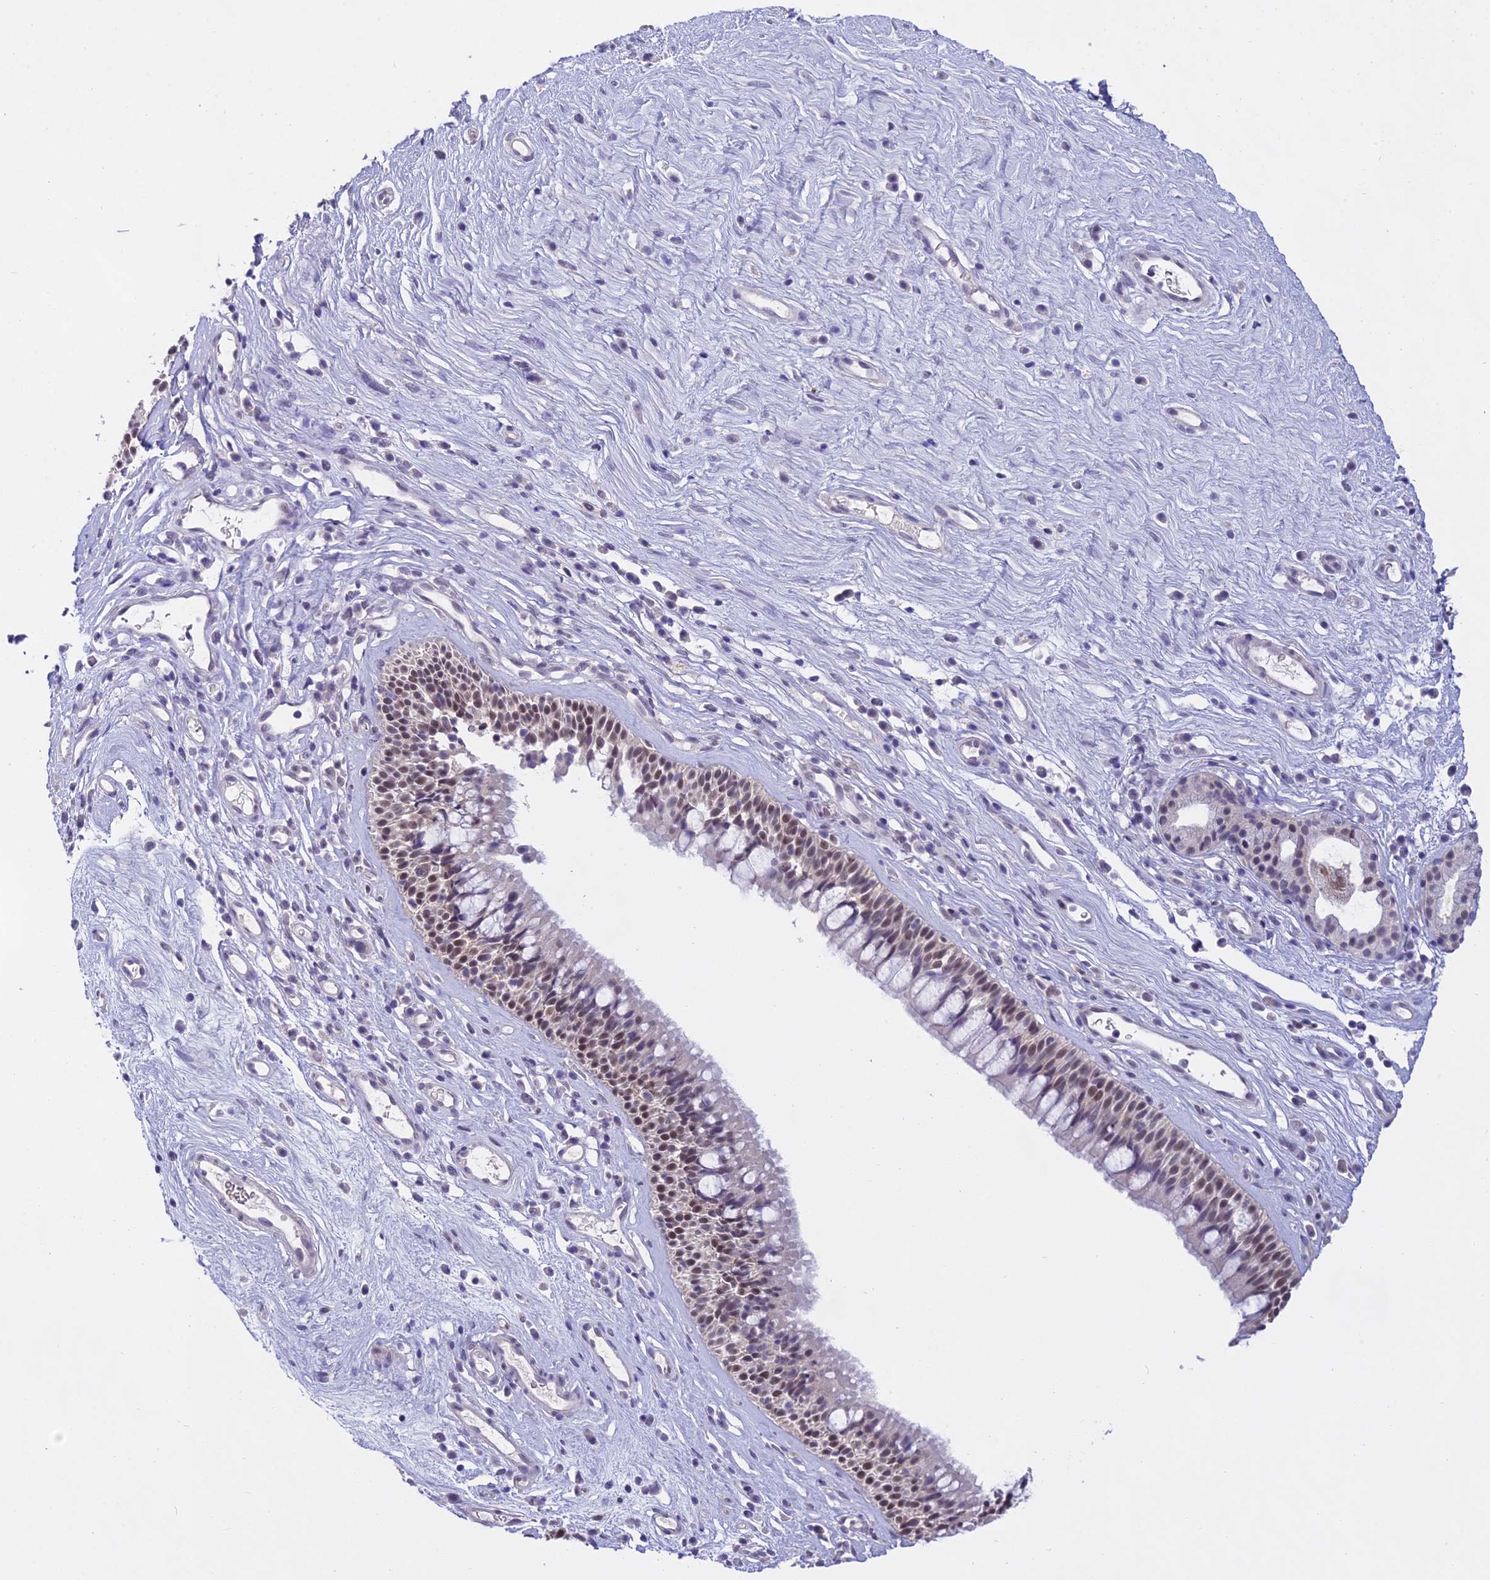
{"staining": {"intensity": "moderate", "quantity": ">75%", "location": "nuclear"}, "tissue": "nasopharynx", "cell_type": "Respiratory epithelial cells", "image_type": "normal", "snomed": [{"axis": "morphology", "description": "Normal tissue, NOS"}, {"axis": "morphology", "description": "Inflammation, NOS"}, {"axis": "morphology", "description": "Malignant melanoma, Metastatic site"}, {"axis": "topography", "description": "Nasopharynx"}], "caption": "Immunohistochemistry (IHC) (DAB) staining of normal nasopharynx shows moderate nuclear protein expression in approximately >75% of respiratory epithelial cells.", "gene": "MAT2A", "patient": {"sex": "male", "age": 70}}